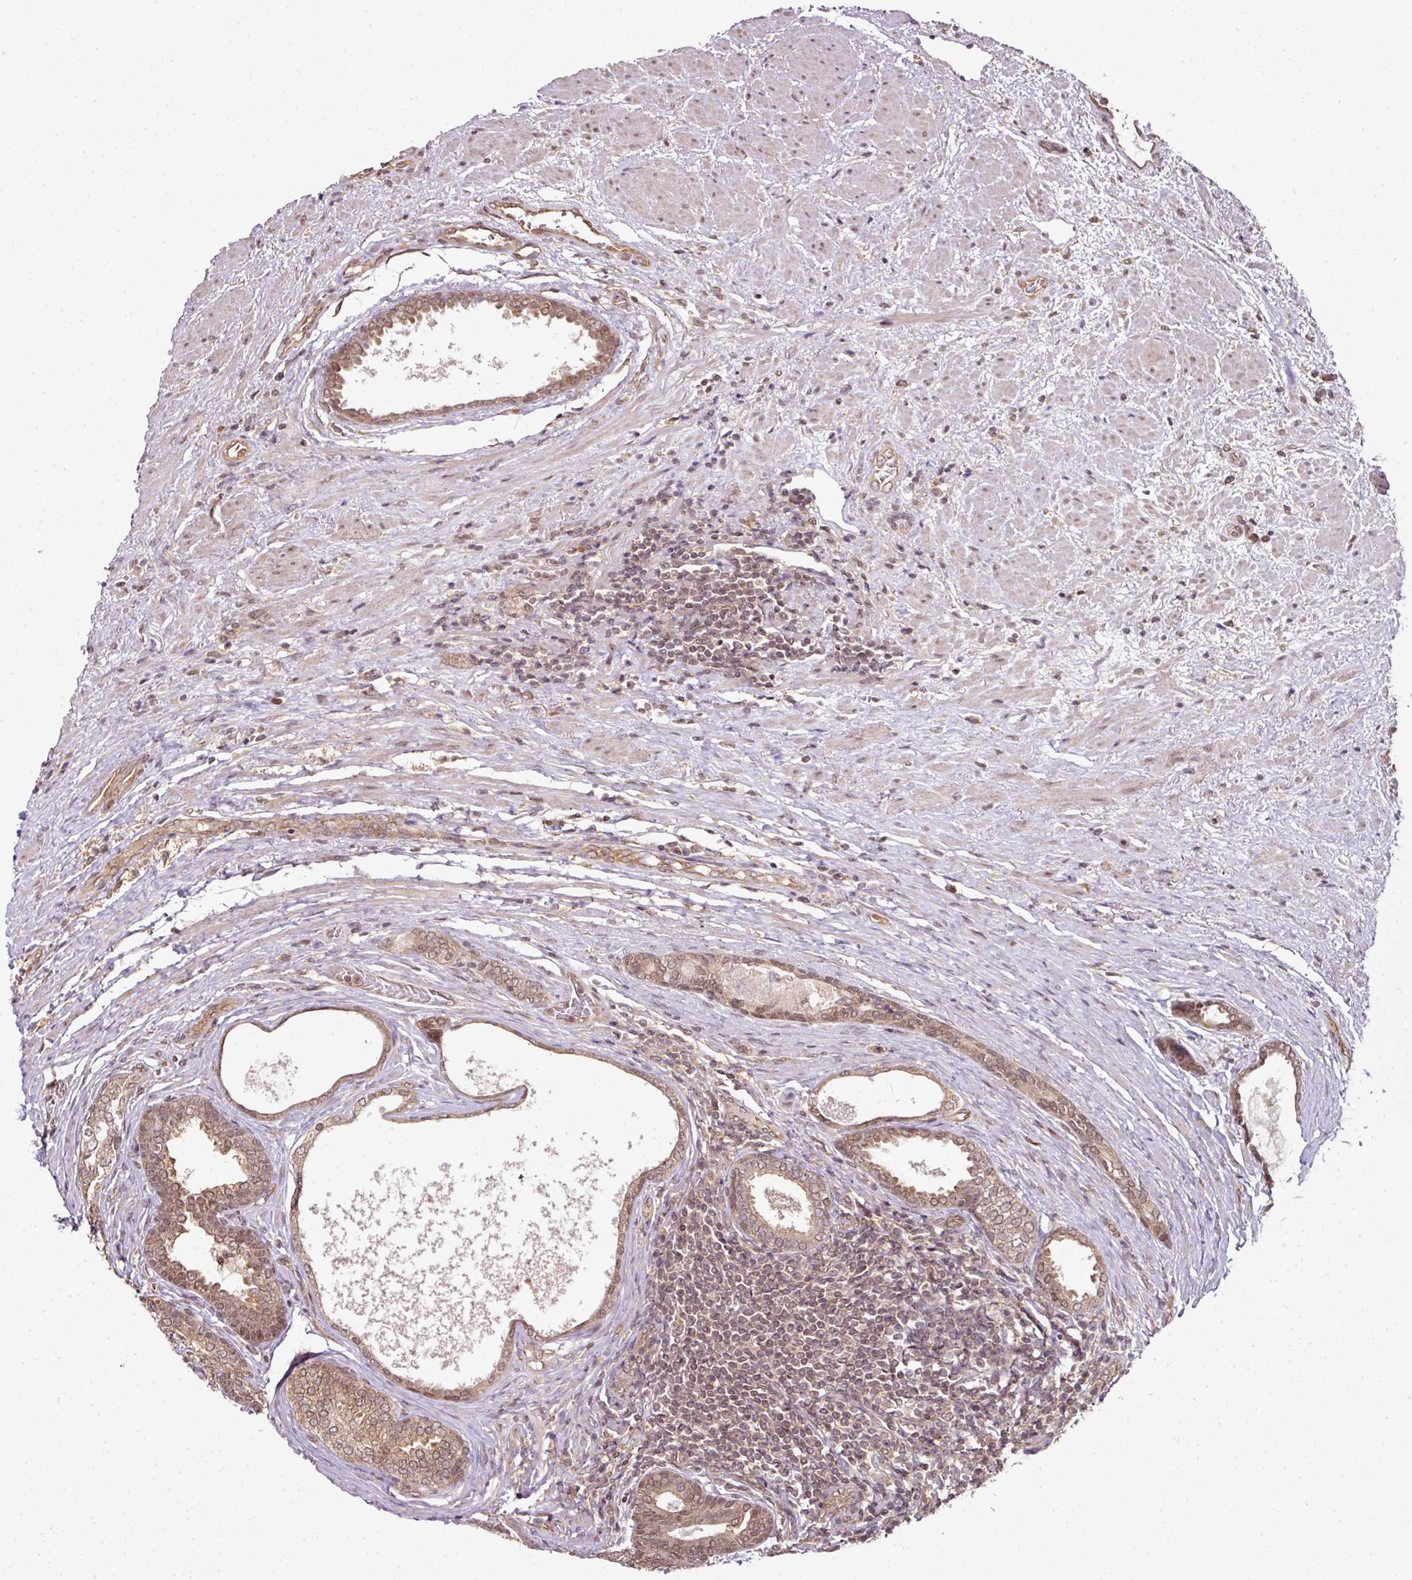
{"staining": {"intensity": "weak", "quantity": ">75%", "location": "cytoplasmic/membranous,nuclear"}, "tissue": "prostate cancer", "cell_type": "Tumor cells", "image_type": "cancer", "snomed": [{"axis": "morphology", "description": "Adenocarcinoma, High grade"}, {"axis": "topography", "description": "Prostate"}], "caption": "Weak cytoplasmic/membranous and nuclear expression is appreciated in about >75% of tumor cells in prostate cancer (high-grade adenocarcinoma).", "gene": "ANKRD18A", "patient": {"sex": "male", "age": 70}}